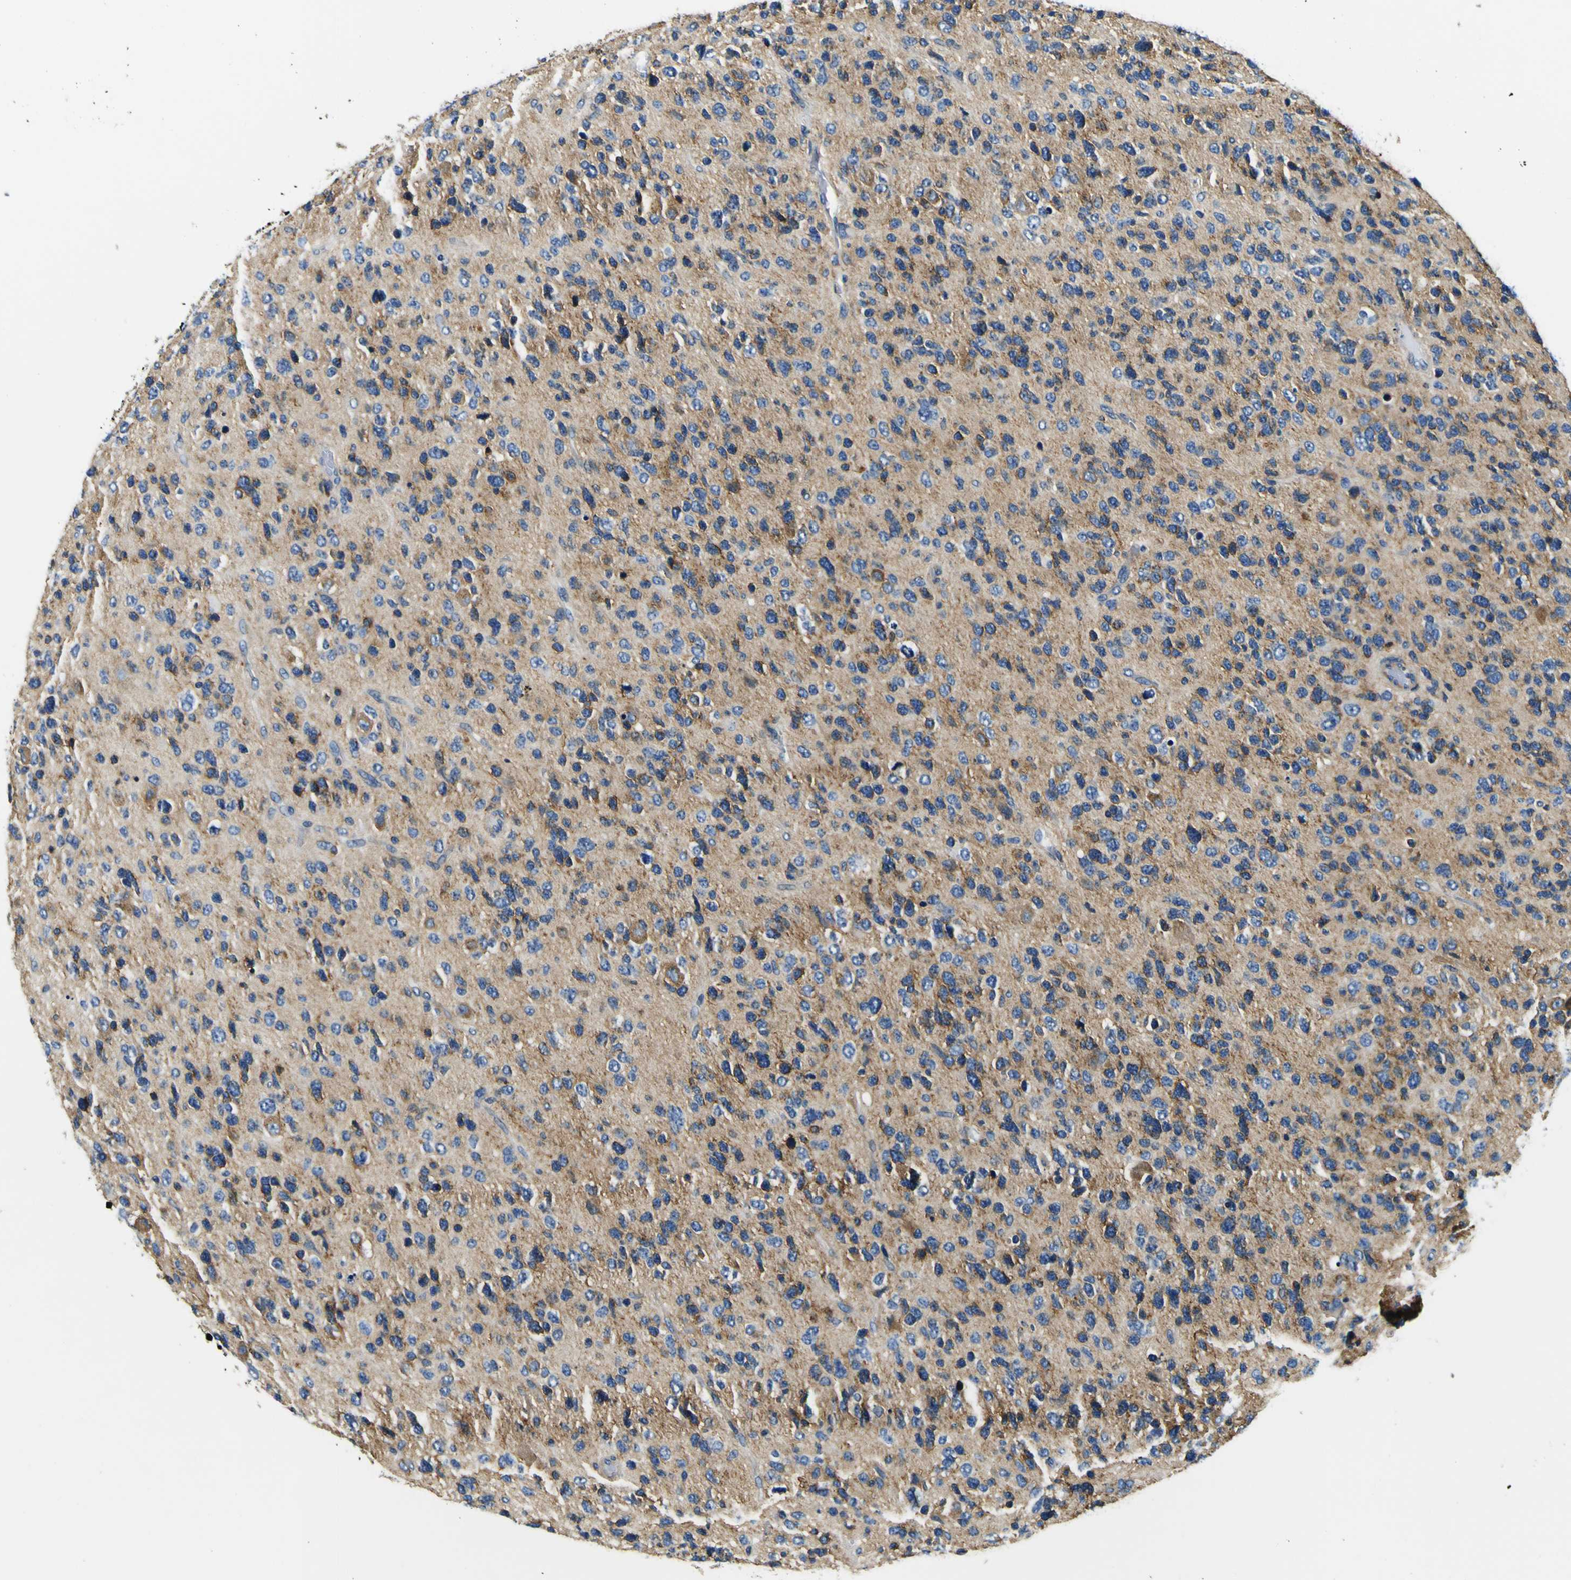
{"staining": {"intensity": "moderate", "quantity": "25%-75%", "location": "cytoplasmic/membranous,nuclear"}, "tissue": "glioma", "cell_type": "Tumor cells", "image_type": "cancer", "snomed": [{"axis": "morphology", "description": "Glioma, malignant, High grade"}, {"axis": "topography", "description": "Brain"}], "caption": "Protein analysis of malignant high-grade glioma tissue demonstrates moderate cytoplasmic/membranous and nuclear expression in about 25%-75% of tumor cells.", "gene": "CLSTN1", "patient": {"sex": "female", "age": 58}}